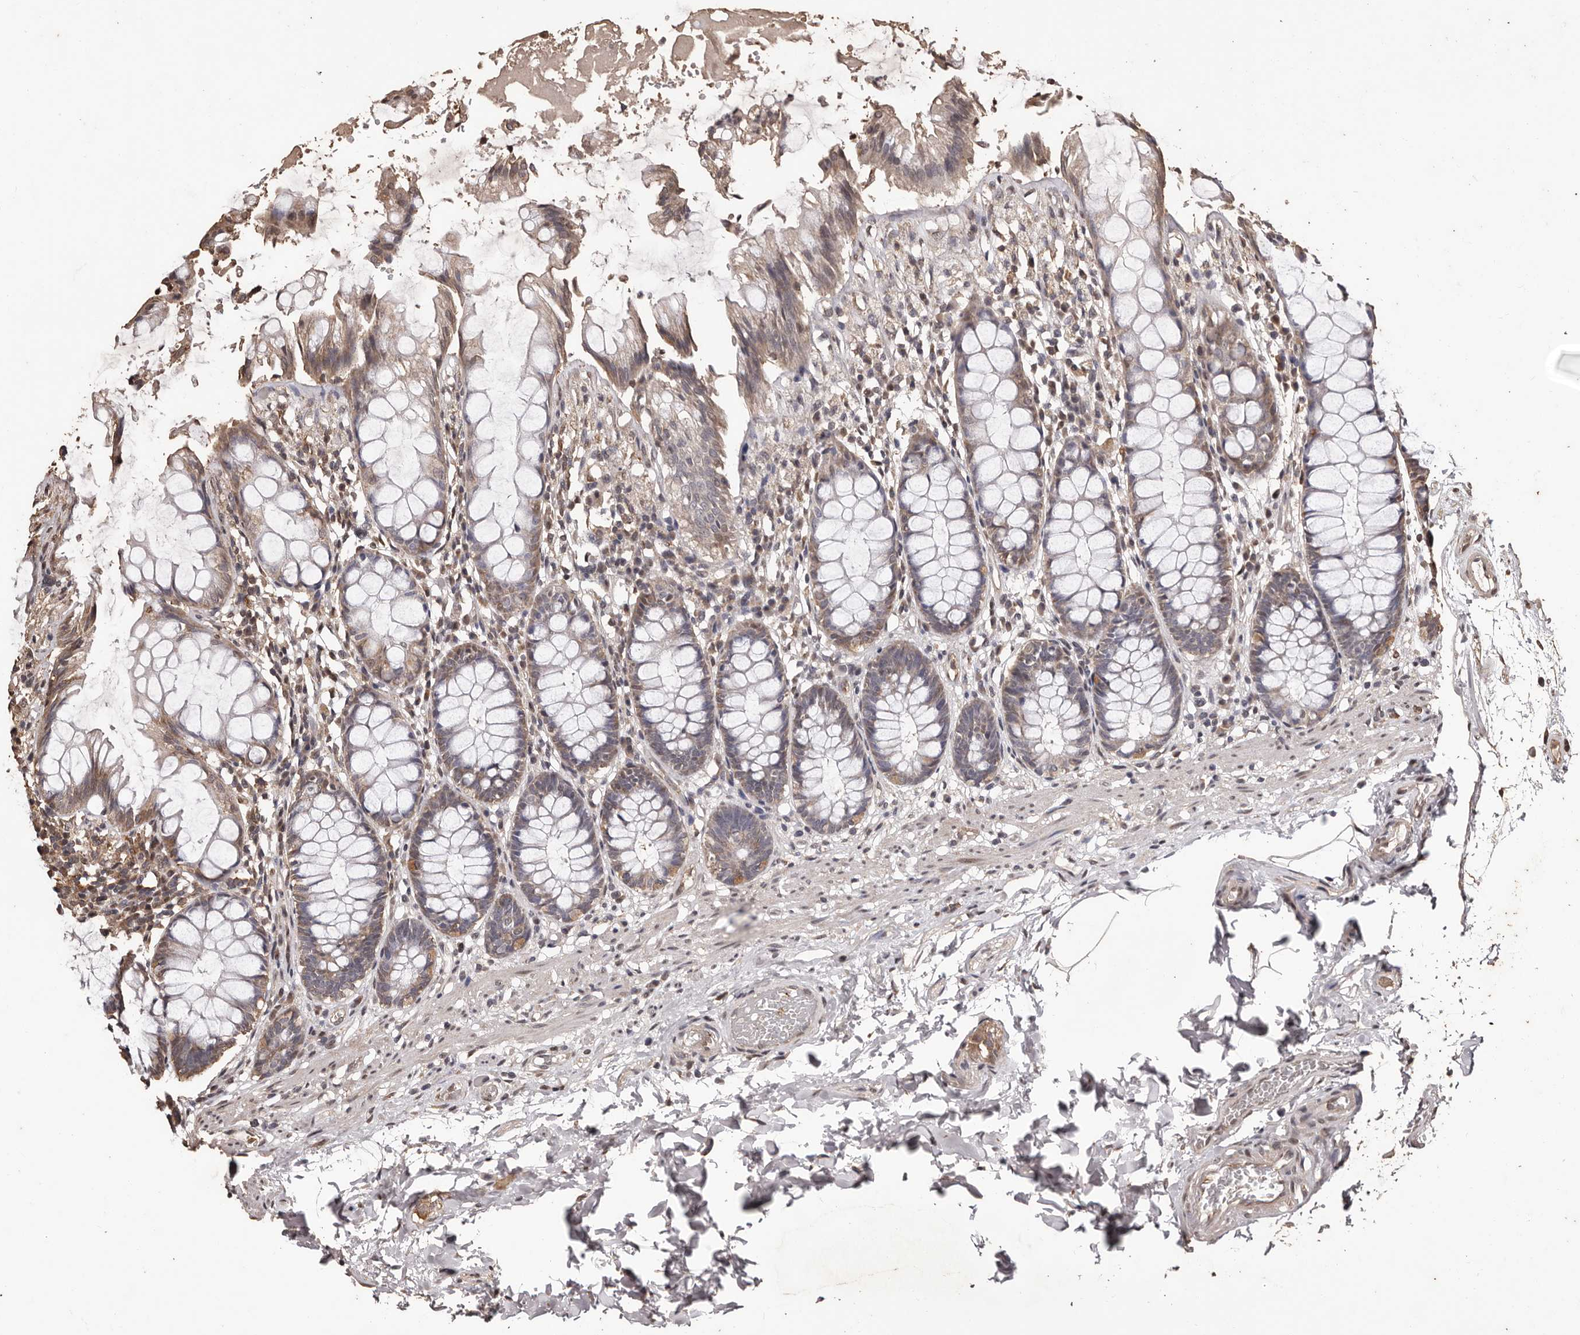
{"staining": {"intensity": "weak", "quantity": ">75%", "location": "cytoplasmic/membranous"}, "tissue": "rectum", "cell_type": "Glandular cells", "image_type": "normal", "snomed": [{"axis": "morphology", "description": "Normal tissue, NOS"}, {"axis": "topography", "description": "Rectum"}], "caption": "Protein expression analysis of benign human rectum reveals weak cytoplasmic/membranous positivity in about >75% of glandular cells. Immunohistochemistry stains the protein of interest in brown and the nuclei are stained blue.", "gene": "NAV1", "patient": {"sex": "male", "age": 64}}